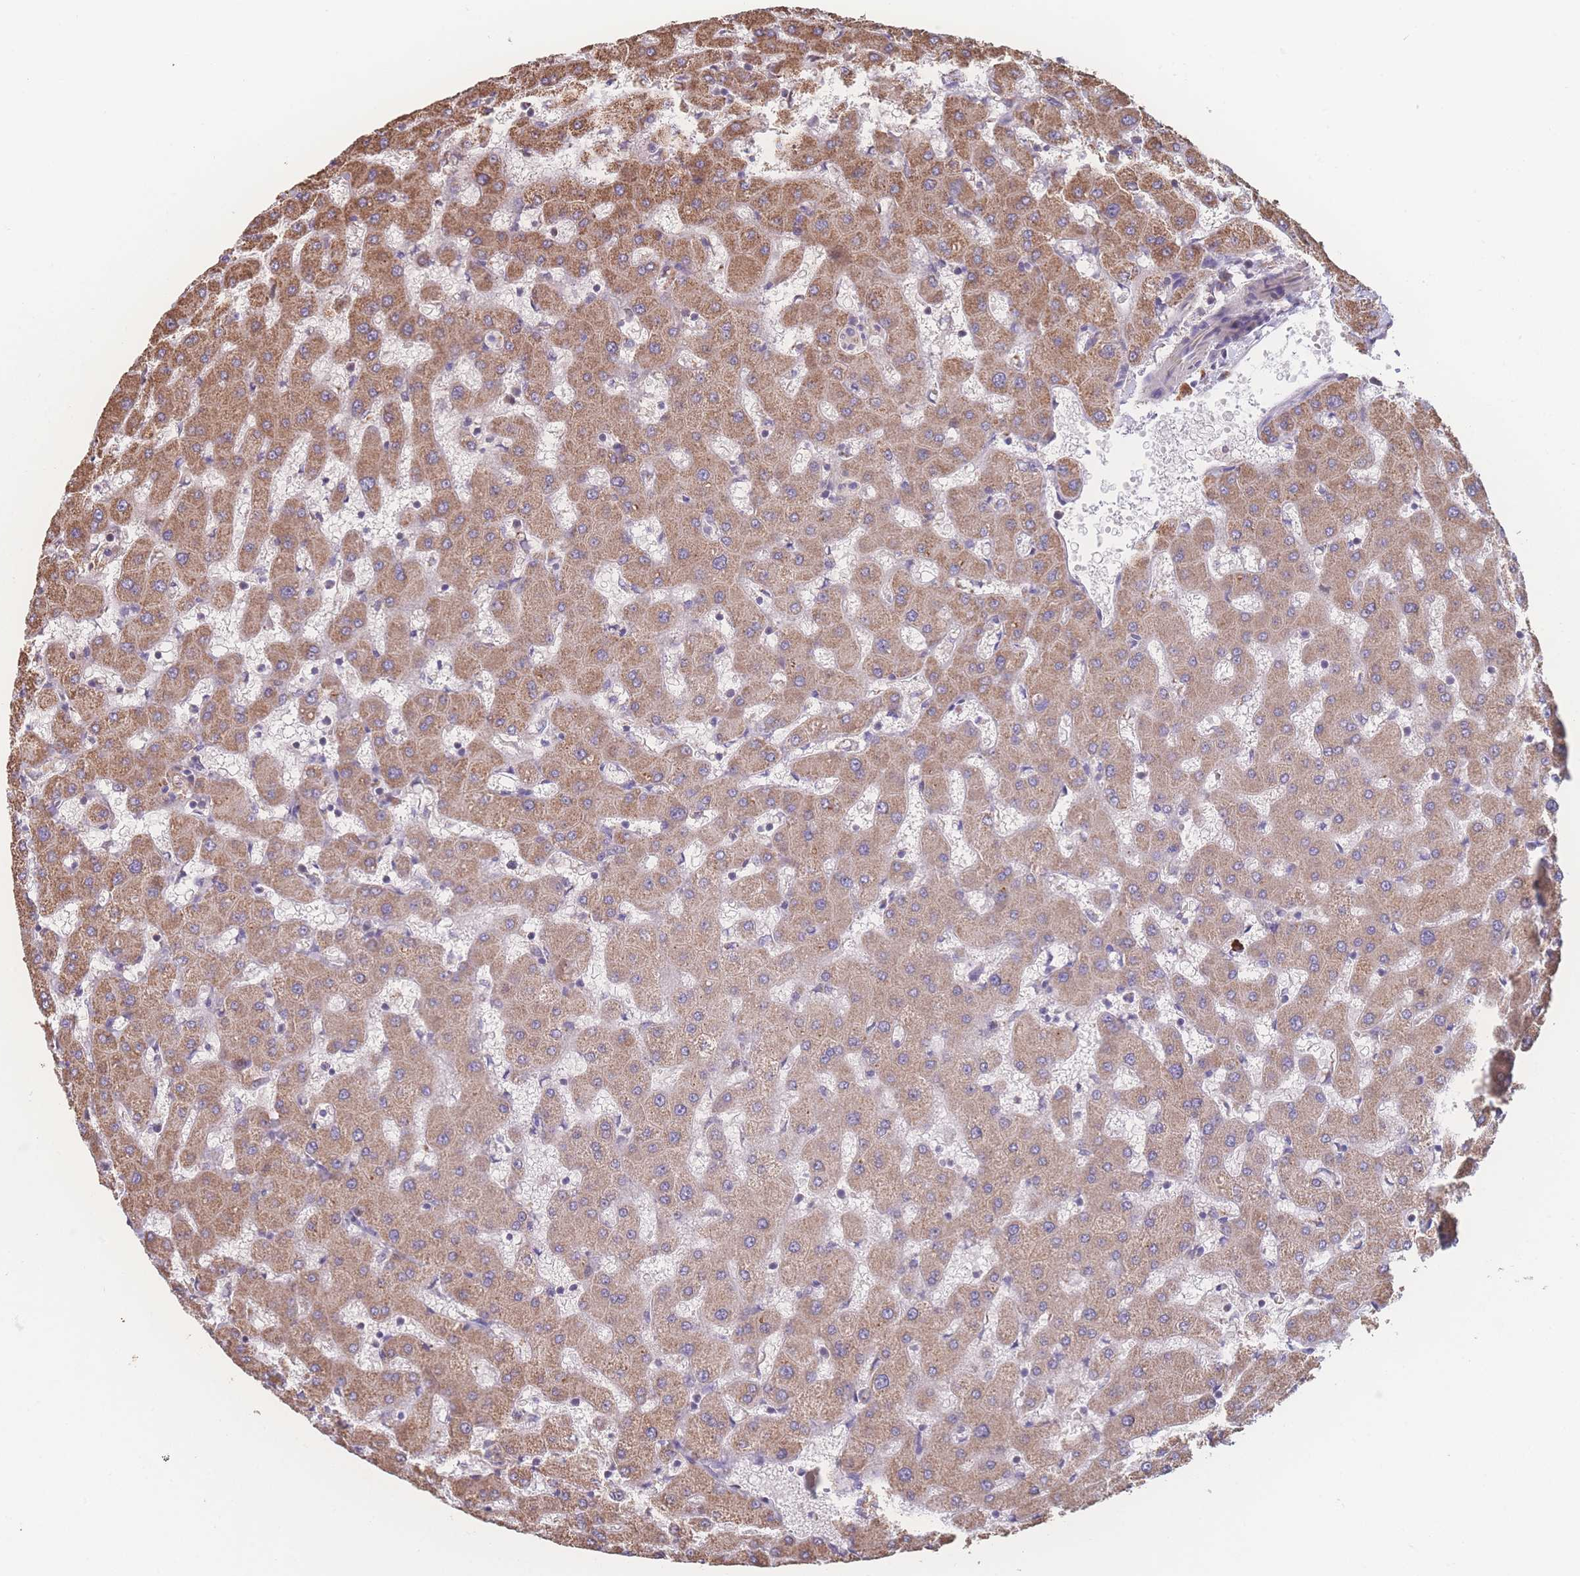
{"staining": {"intensity": "negative", "quantity": "none", "location": "none"}, "tissue": "liver", "cell_type": "Cholangiocytes", "image_type": "normal", "snomed": [{"axis": "morphology", "description": "Normal tissue, NOS"}, {"axis": "topography", "description": "Liver"}], "caption": "This is a photomicrograph of IHC staining of benign liver, which shows no positivity in cholangiocytes. Brightfield microscopy of immunohistochemistry (IHC) stained with DAB (brown) and hematoxylin (blue), captured at high magnification.", "gene": "SGSM3", "patient": {"sex": "female", "age": 63}}